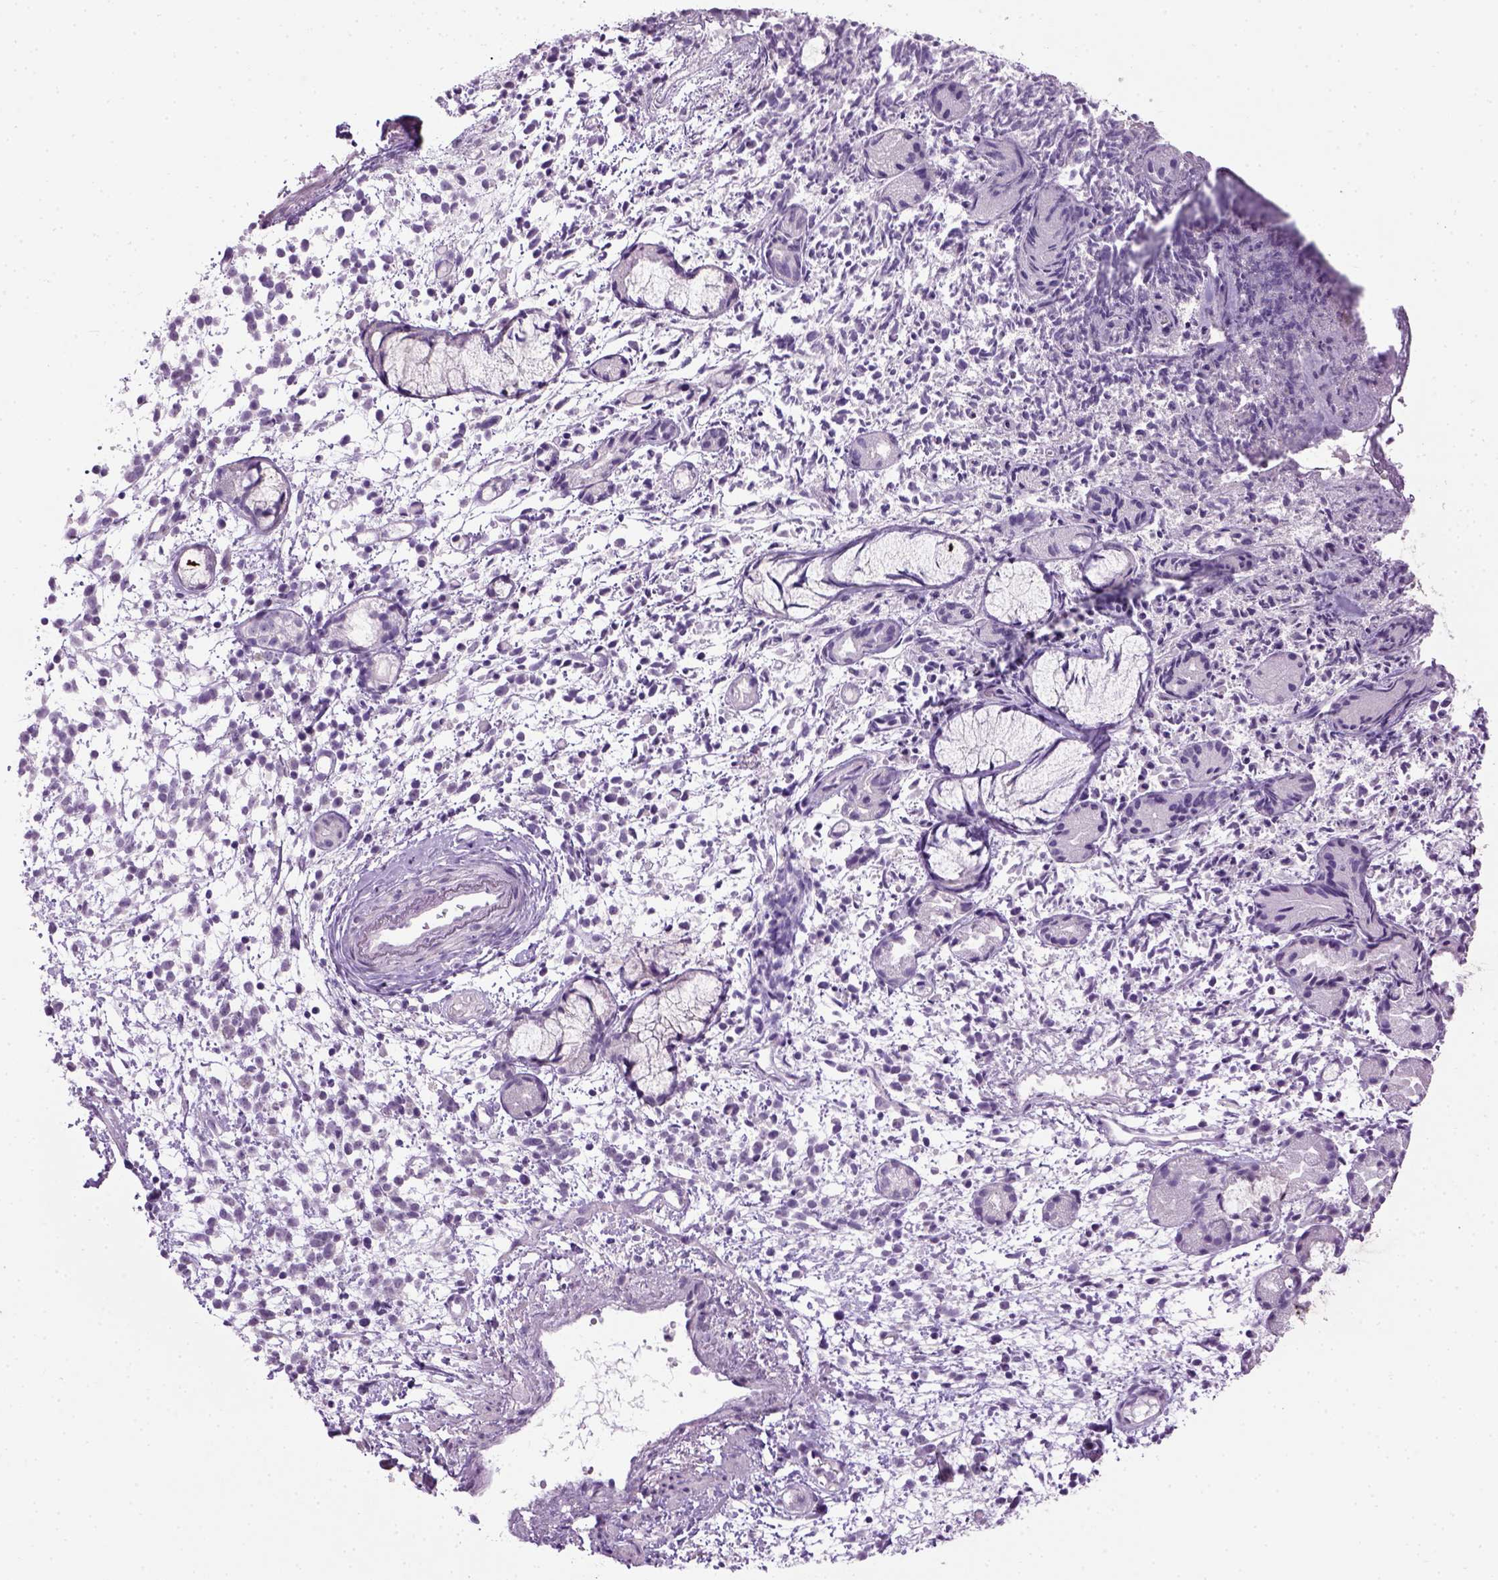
{"staining": {"intensity": "negative", "quantity": "none", "location": "none"}, "tissue": "melanoma", "cell_type": "Tumor cells", "image_type": "cancer", "snomed": [{"axis": "morphology", "description": "Malignant melanoma, NOS"}, {"axis": "topography", "description": "Skin"}], "caption": "Melanoma stained for a protein using immunohistochemistry reveals no positivity tumor cells.", "gene": "GABRB2", "patient": {"sex": "female", "age": 70}}